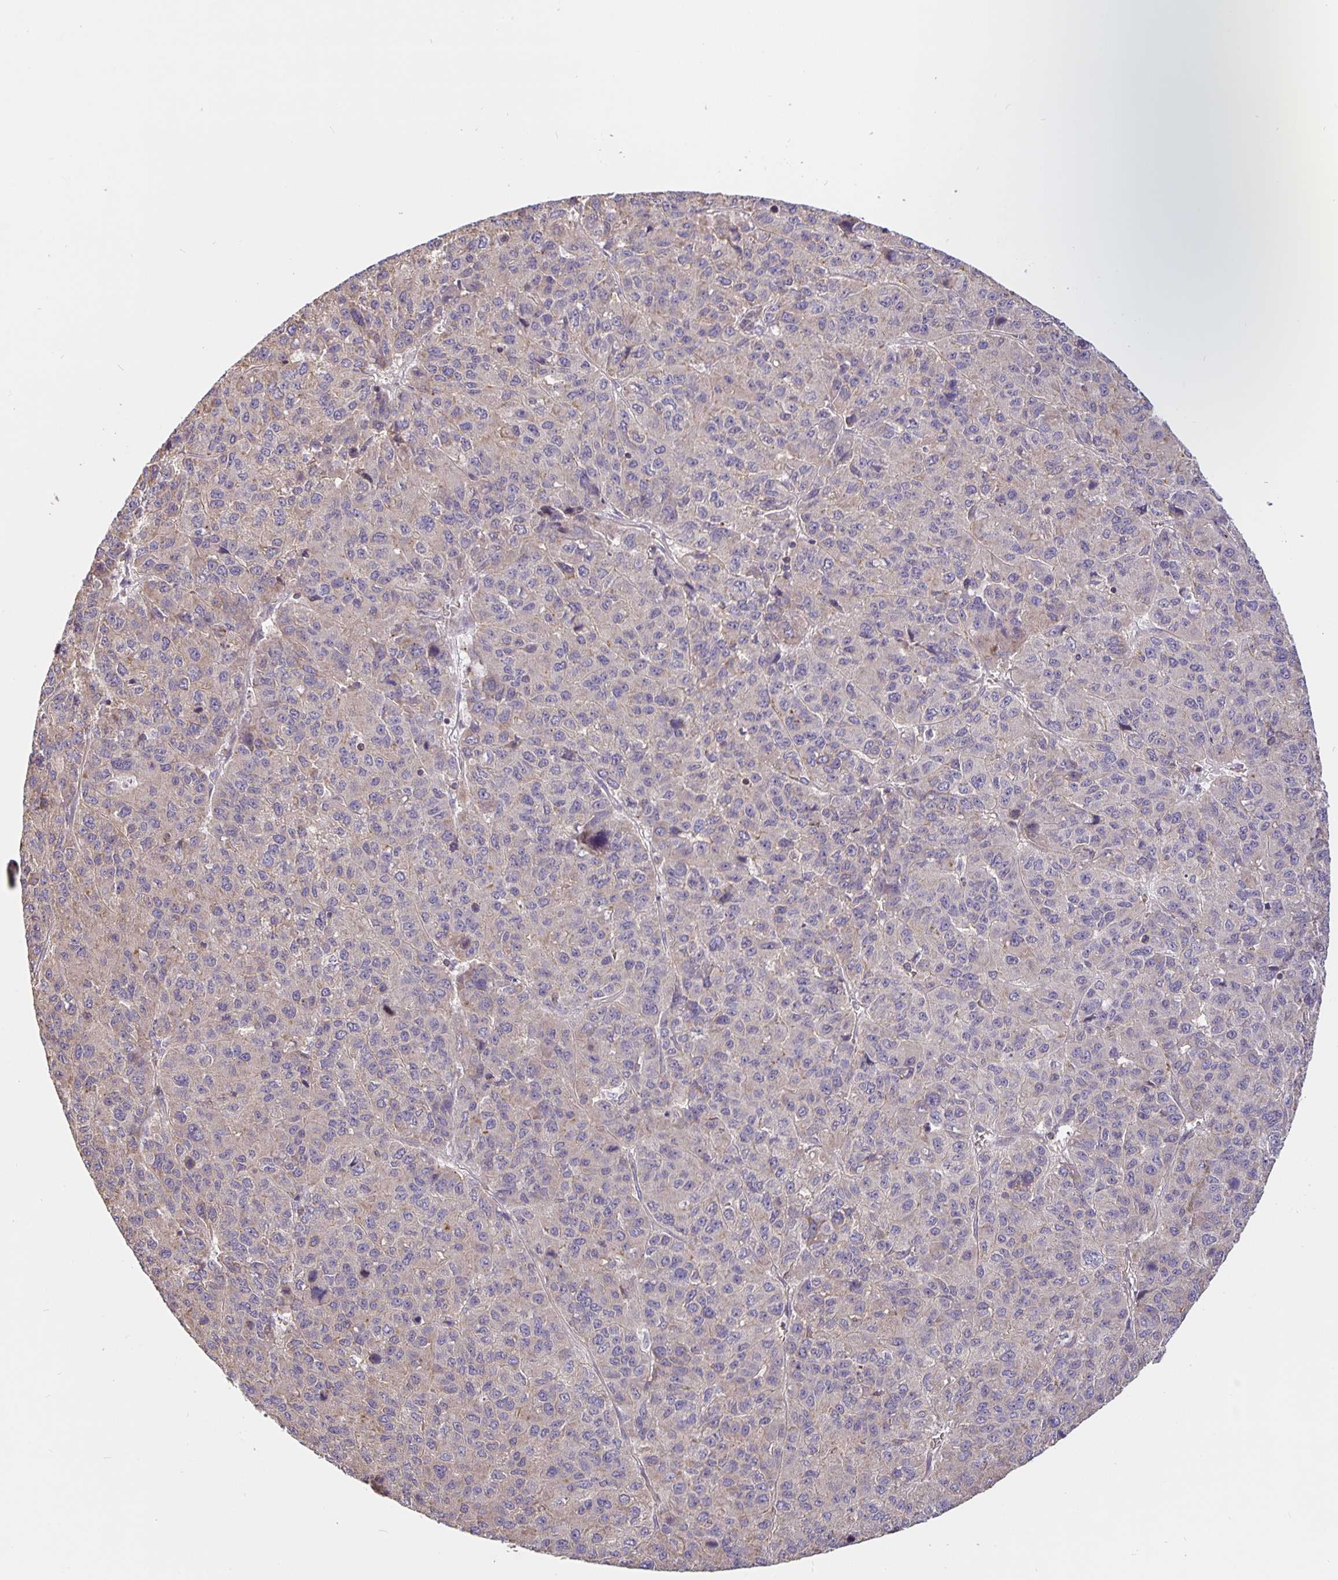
{"staining": {"intensity": "negative", "quantity": "none", "location": "none"}, "tissue": "liver cancer", "cell_type": "Tumor cells", "image_type": "cancer", "snomed": [{"axis": "morphology", "description": "Carcinoma, Hepatocellular, NOS"}, {"axis": "topography", "description": "Liver"}], "caption": "An image of liver hepatocellular carcinoma stained for a protein demonstrates no brown staining in tumor cells.", "gene": "TMEM71", "patient": {"sex": "male", "age": 69}}